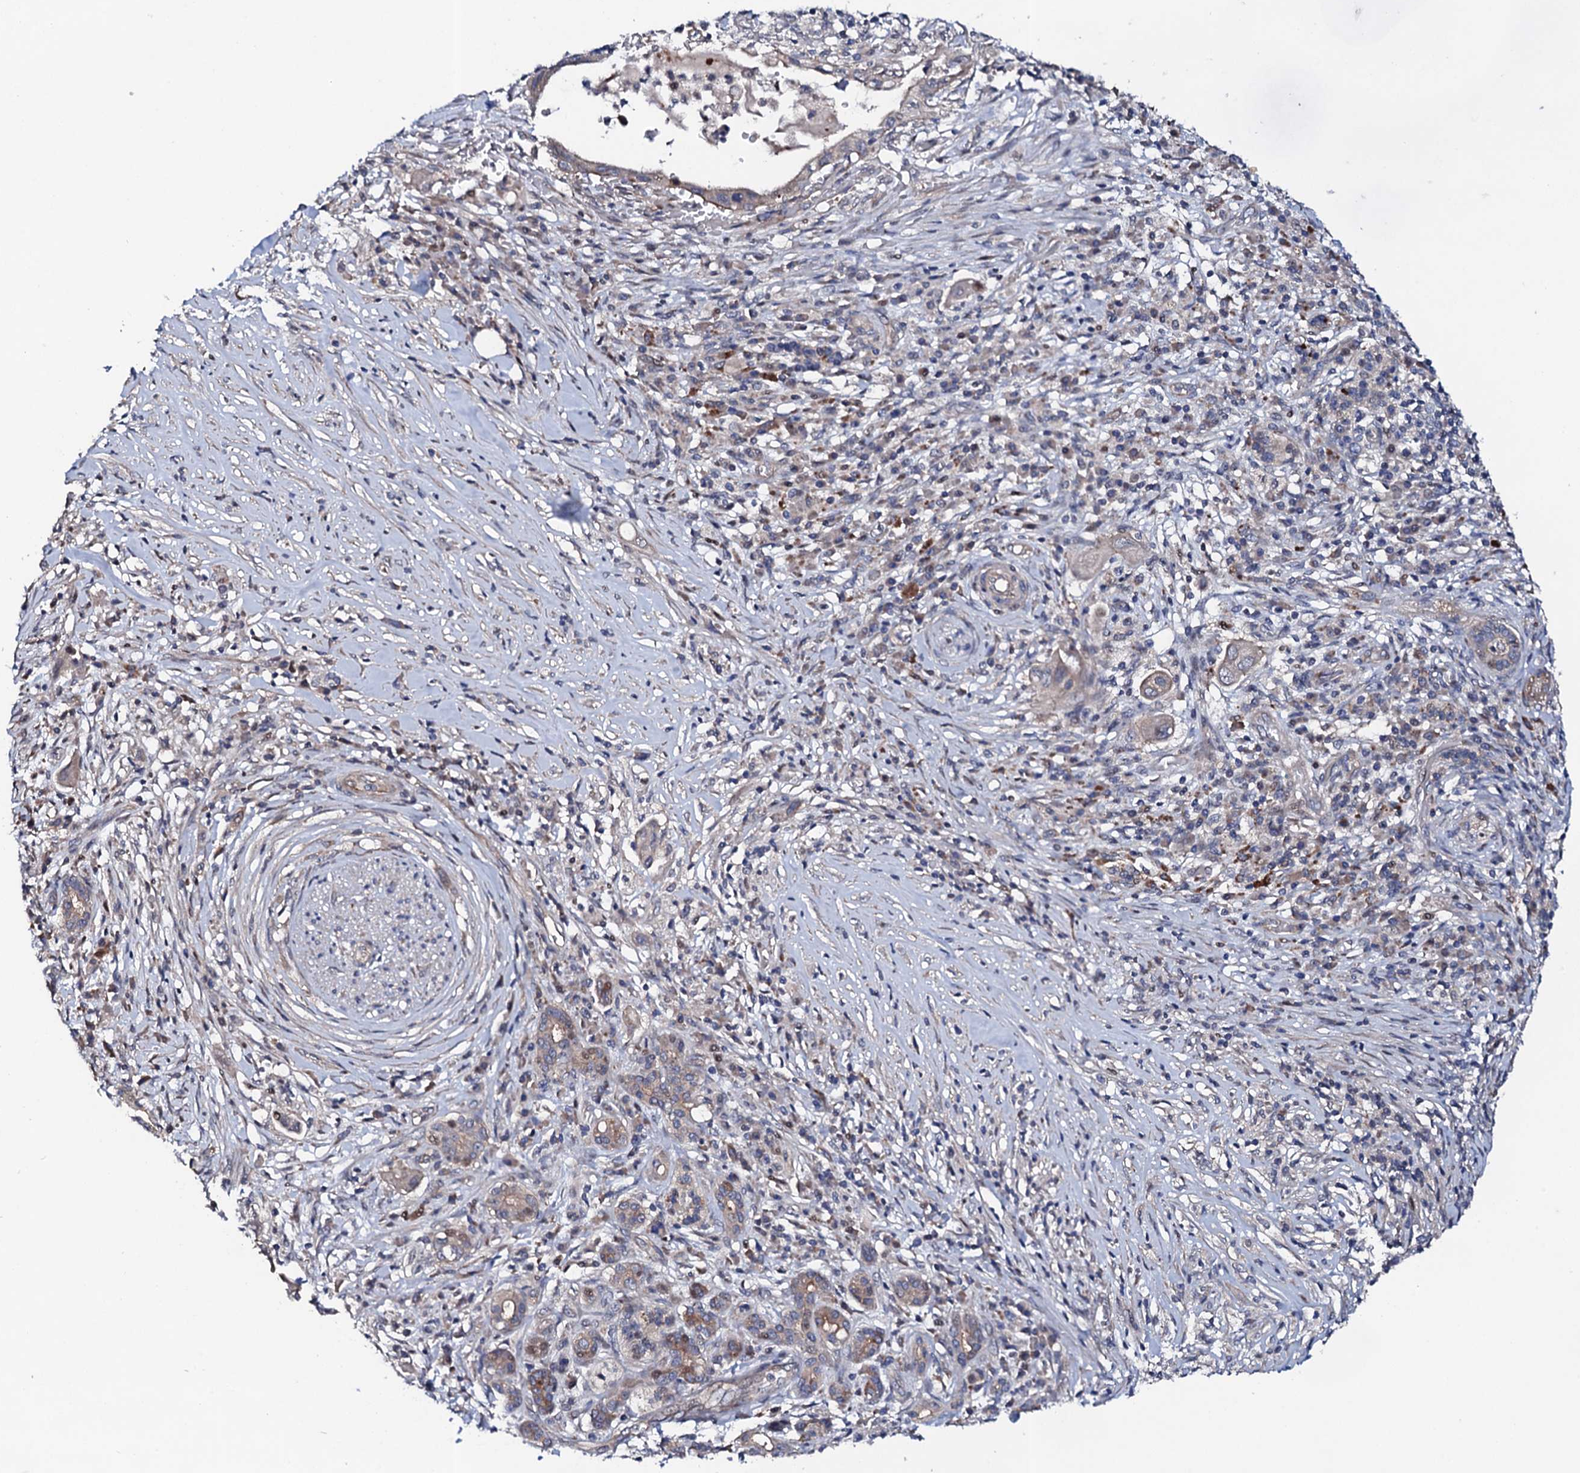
{"staining": {"intensity": "weak", "quantity": "<25%", "location": "cytoplasmic/membranous"}, "tissue": "pancreatic cancer", "cell_type": "Tumor cells", "image_type": "cancer", "snomed": [{"axis": "morphology", "description": "Adenocarcinoma, NOS"}, {"axis": "topography", "description": "Pancreas"}], "caption": "The immunohistochemistry micrograph has no significant staining in tumor cells of pancreatic cancer (adenocarcinoma) tissue.", "gene": "CIAO2A", "patient": {"sex": "female", "age": 73}}